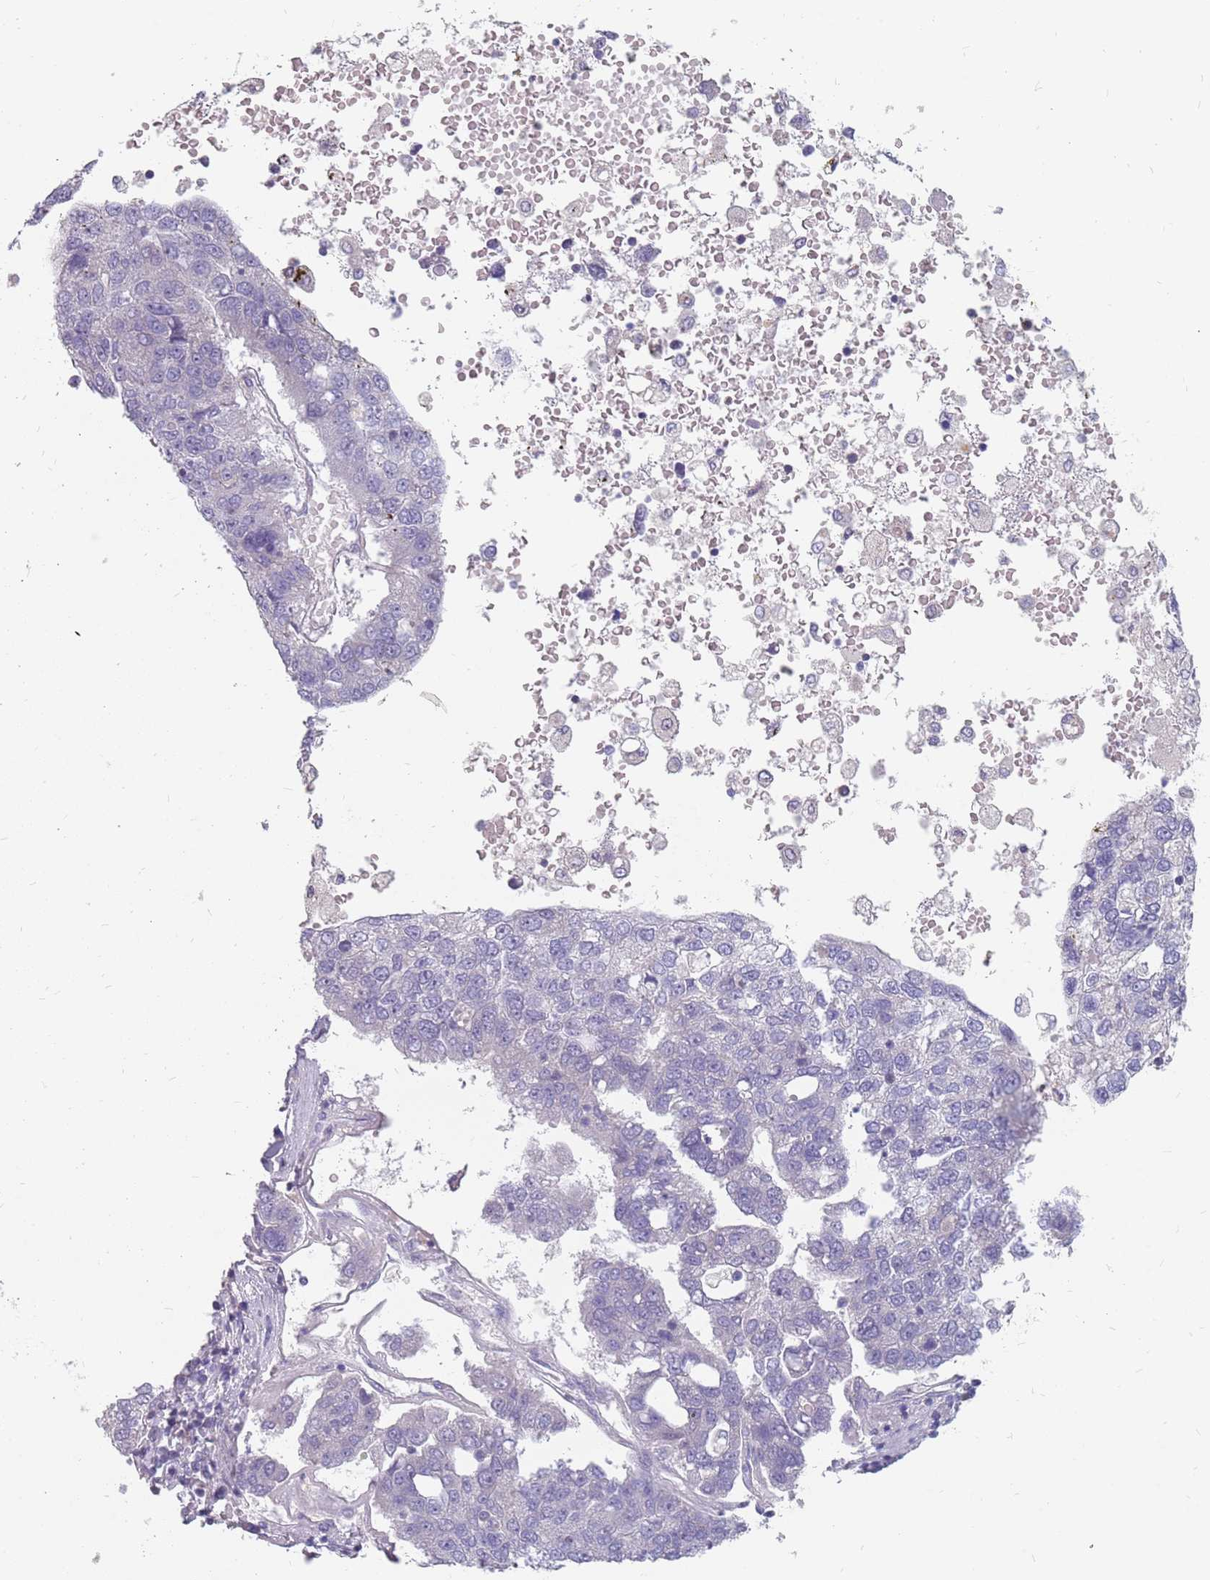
{"staining": {"intensity": "negative", "quantity": "none", "location": "none"}, "tissue": "pancreatic cancer", "cell_type": "Tumor cells", "image_type": "cancer", "snomed": [{"axis": "morphology", "description": "Adenocarcinoma, NOS"}, {"axis": "topography", "description": "Pancreas"}], "caption": "Human pancreatic adenocarcinoma stained for a protein using immunohistochemistry (IHC) shows no staining in tumor cells.", "gene": "CMTR2", "patient": {"sex": "female", "age": 61}}